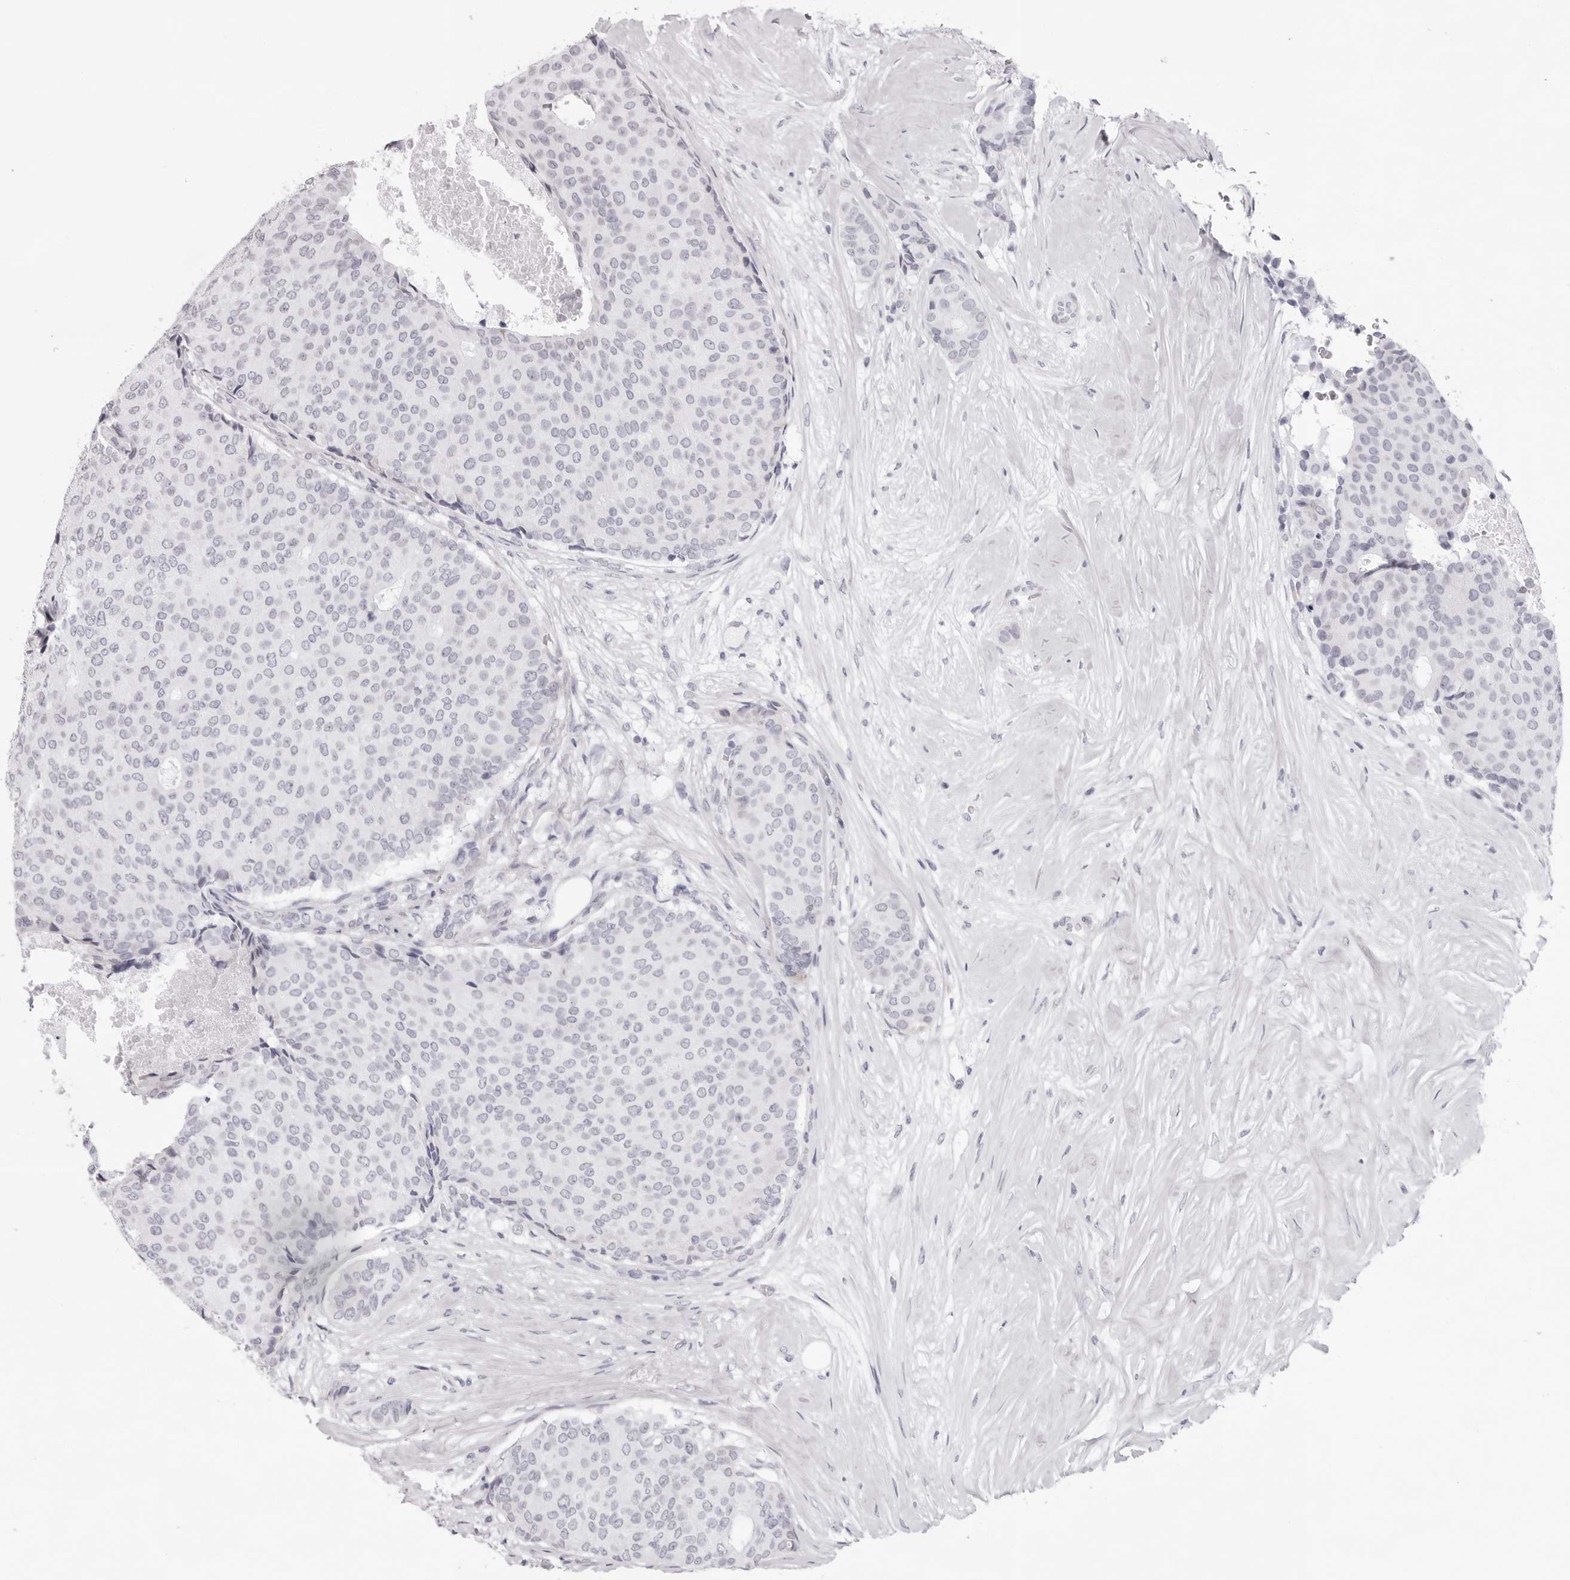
{"staining": {"intensity": "negative", "quantity": "none", "location": "none"}, "tissue": "breast cancer", "cell_type": "Tumor cells", "image_type": "cancer", "snomed": [{"axis": "morphology", "description": "Duct carcinoma"}, {"axis": "topography", "description": "Breast"}], "caption": "There is no significant staining in tumor cells of infiltrating ductal carcinoma (breast).", "gene": "SMIM2", "patient": {"sex": "female", "age": 75}}